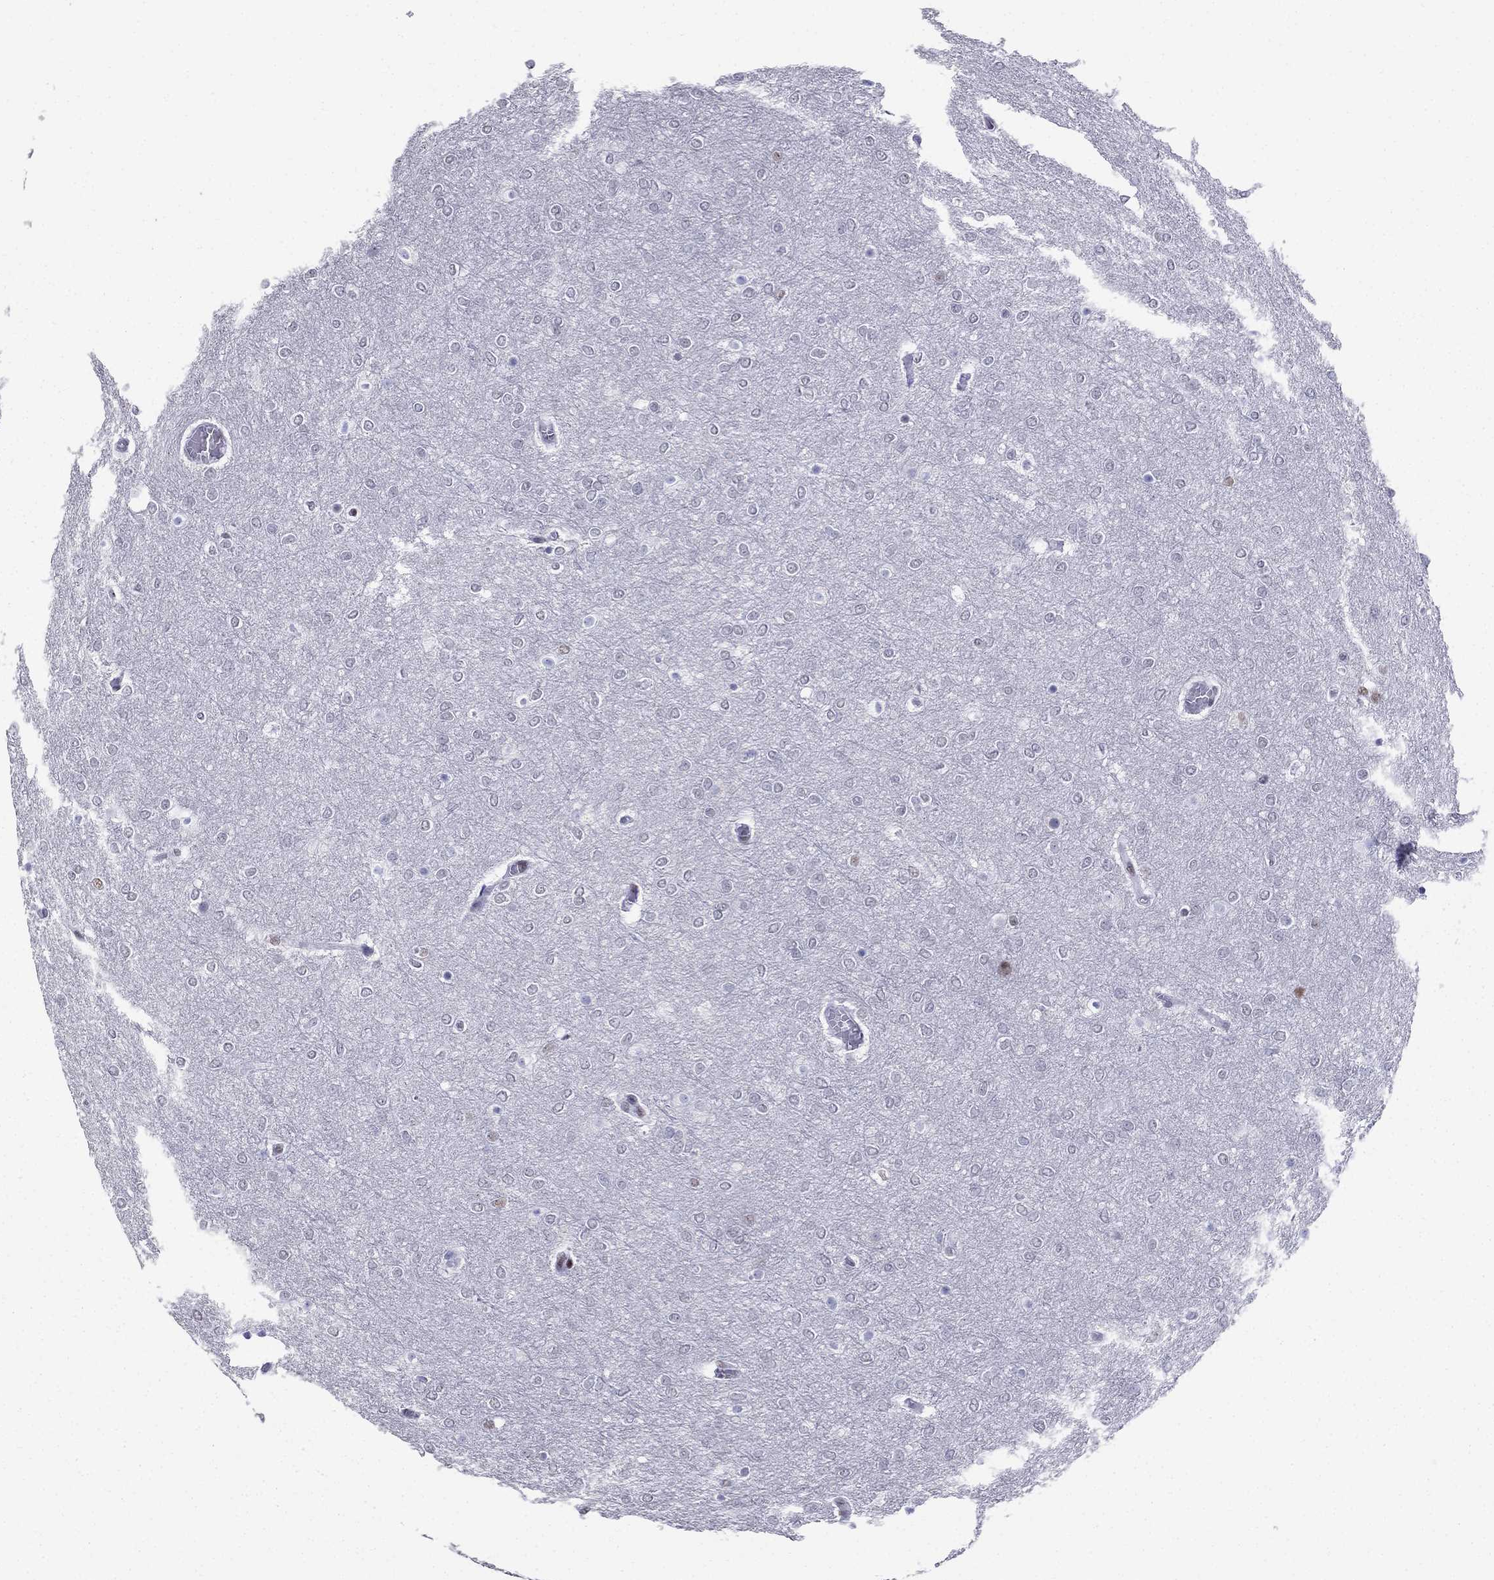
{"staining": {"intensity": "negative", "quantity": "none", "location": "none"}, "tissue": "glioma", "cell_type": "Tumor cells", "image_type": "cancer", "snomed": [{"axis": "morphology", "description": "Glioma, malignant, High grade"}, {"axis": "topography", "description": "Brain"}], "caption": "This image is of malignant high-grade glioma stained with immunohistochemistry (IHC) to label a protein in brown with the nuclei are counter-stained blue. There is no positivity in tumor cells.", "gene": "PPM1G", "patient": {"sex": "female", "age": 61}}